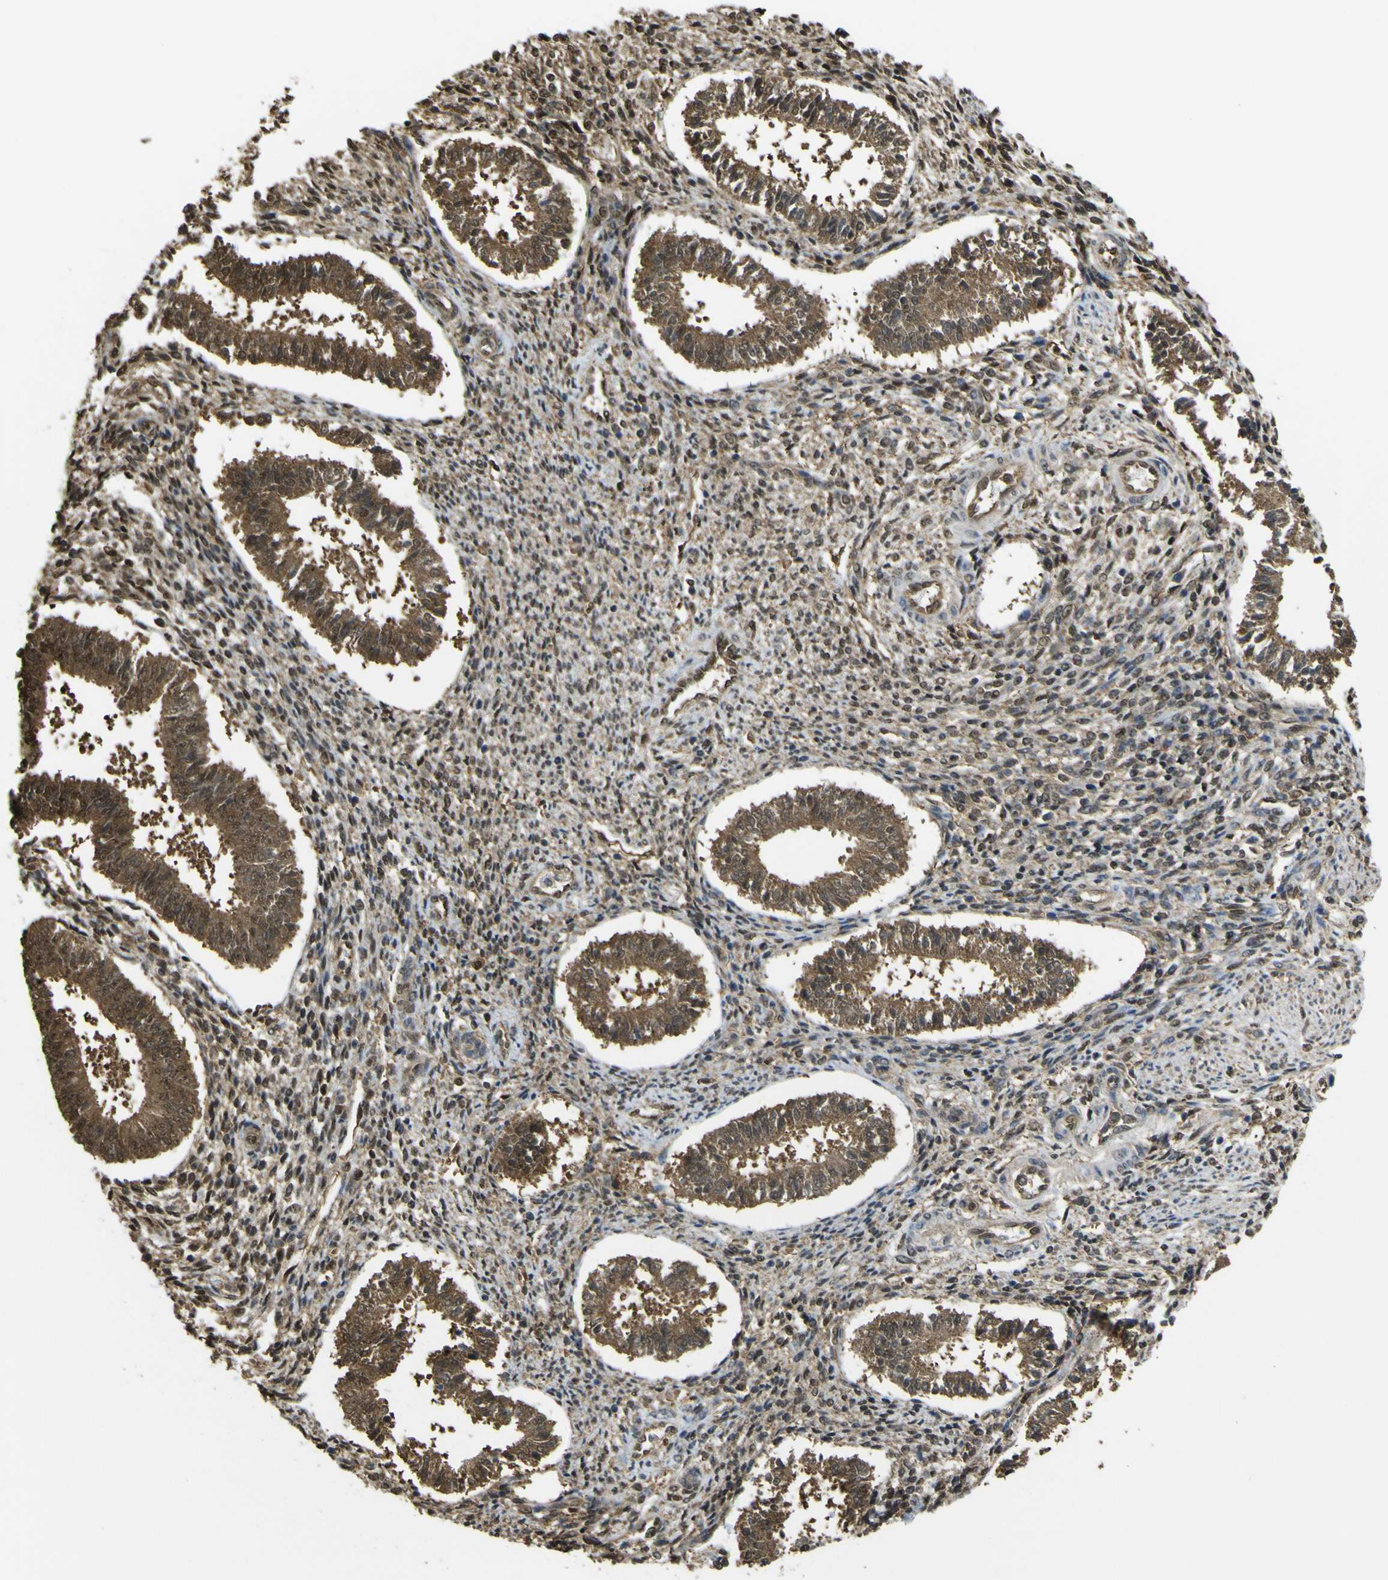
{"staining": {"intensity": "strong", "quantity": "25%-75%", "location": "cytoplasmic/membranous,nuclear"}, "tissue": "endometrium", "cell_type": "Cells in endometrial stroma", "image_type": "normal", "snomed": [{"axis": "morphology", "description": "Normal tissue, NOS"}, {"axis": "topography", "description": "Endometrium"}], "caption": "Immunohistochemical staining of unremarkable human endometrium exhibits 25%-75% levels of strong cytoplasmic/membranous,nuclear protein expression in about 25%-75% of cells in endometrial stroma. (Stains: DAB (3,3'-diaminobenzidine) in brown, nuclei in blue, Microscopy: brightfield microscopy at high magnification).", "gene": "YWHAG", "patient": {"sex": "female", "age": 35}}